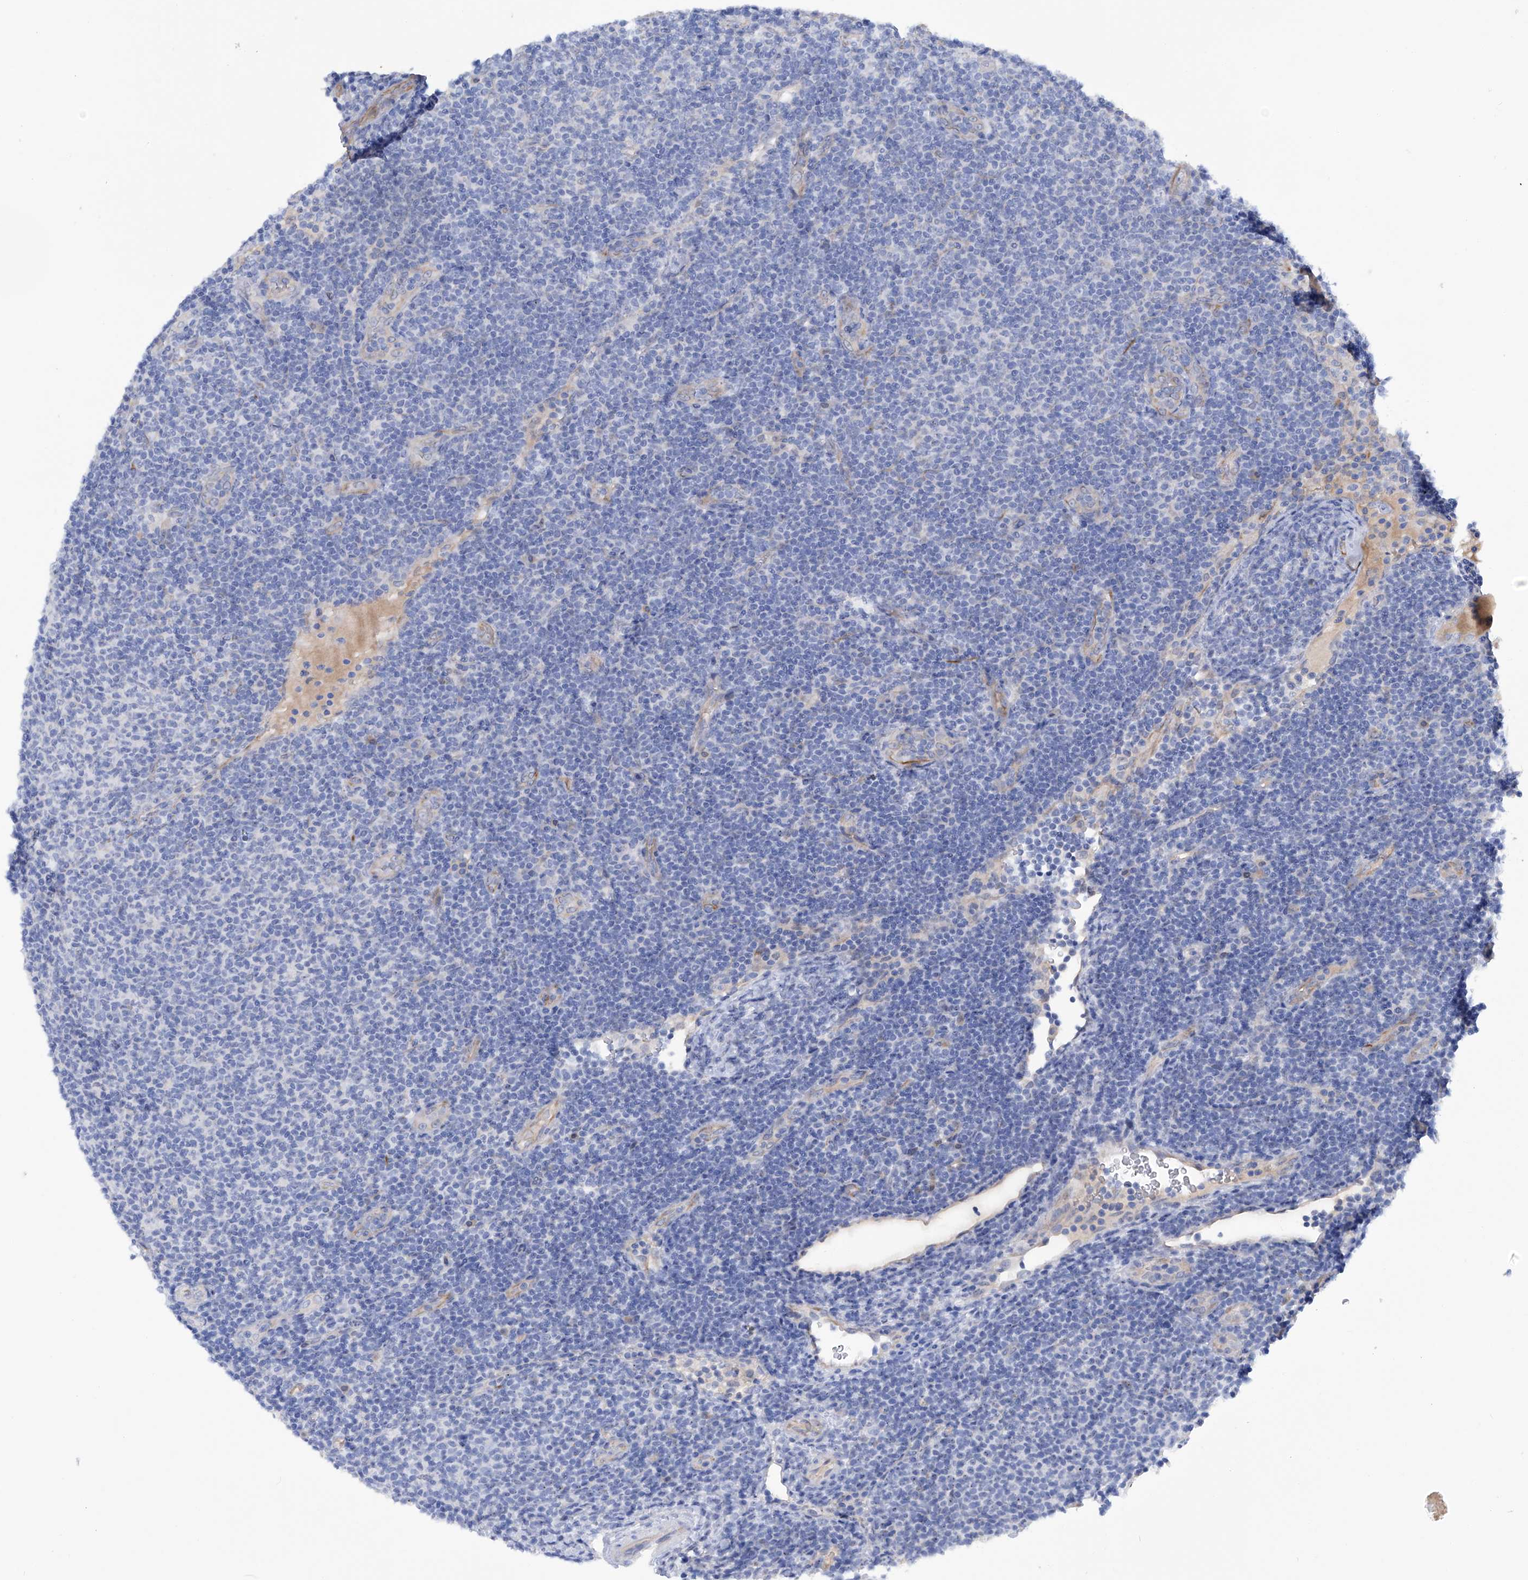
{"staining": {"intensity": "negative", "quantity": "none", "location": "none"}, "tissue": "lymphoma", "cell_type": "Tumor cells", "image_type": "cancer", "snomed": [{"axis": "morphology", "description": "Malignant lymphoma, non-Hodgkin's type, Low grade"}, {"axis": "topography", "description": "Lymph node"}], "caption": "High power microscopy micrograph of an immunohistochemistry (IHC) histopathology image of lymphoma, revealing no significant staining in tumor cells.", "gene": "PGM3", "patient": {"sex": "male", "age": 66}}